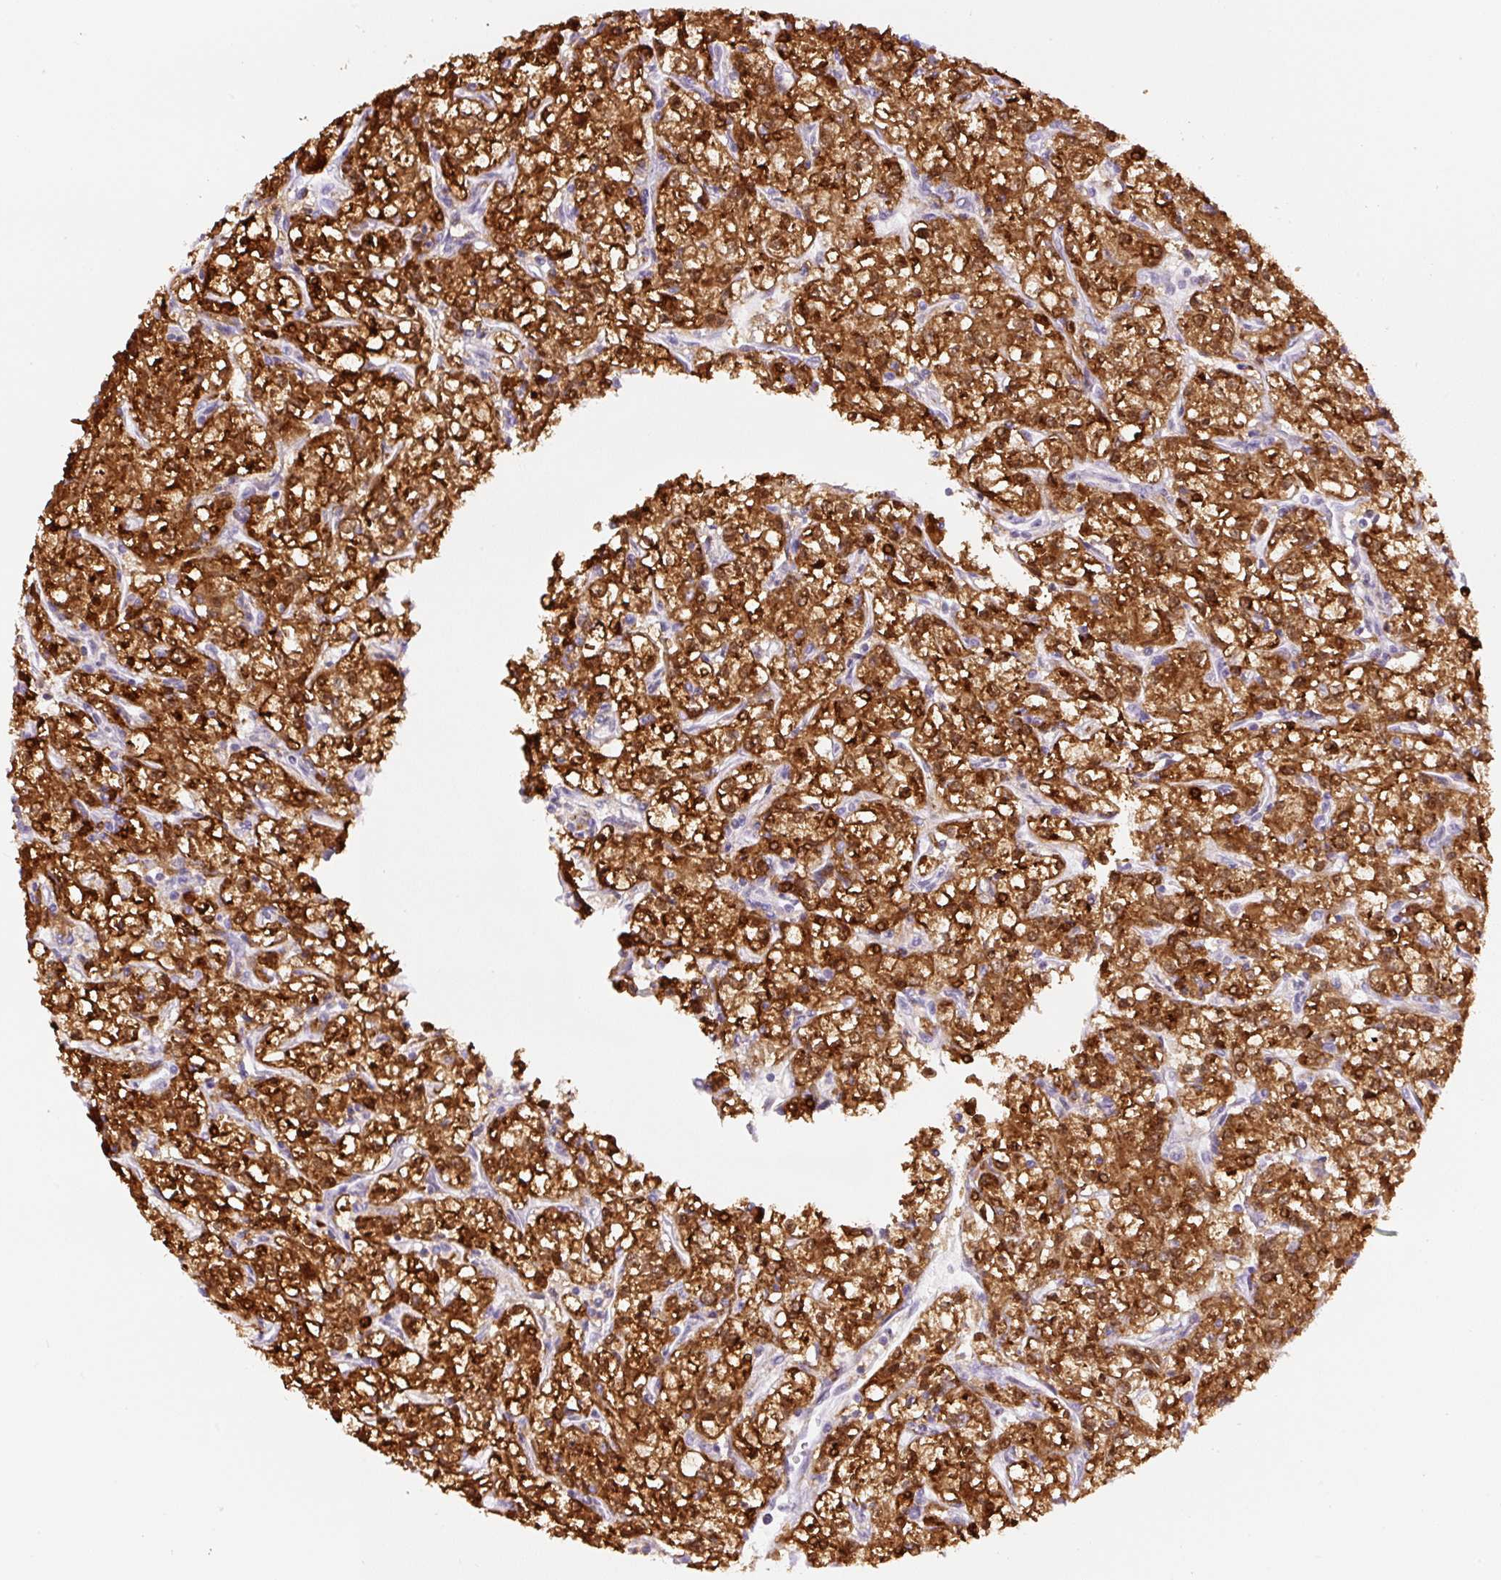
{"staining": {"intensity": "strong", "quantity": ">75%", "location": "cytoplasmic/membranous,nuclear"}, "tissue": "renal cancer", "cell_type": "Tumor cells", "image_type": "cancer", "snomed": [{"axis": "morphology", "description": "Adenocarcinoma, NOS"}, {"axis": "topography", "description": "Kidney"}], "caption": "Immunohistochemical staining of human renal adenocarcinoma demonstrates strong cytoplasmic/membranous and nuclear protein staining in about >75% of tumor cells.", "gene": "SPSB2", "patient": {"sex": "female", "age": 59}}